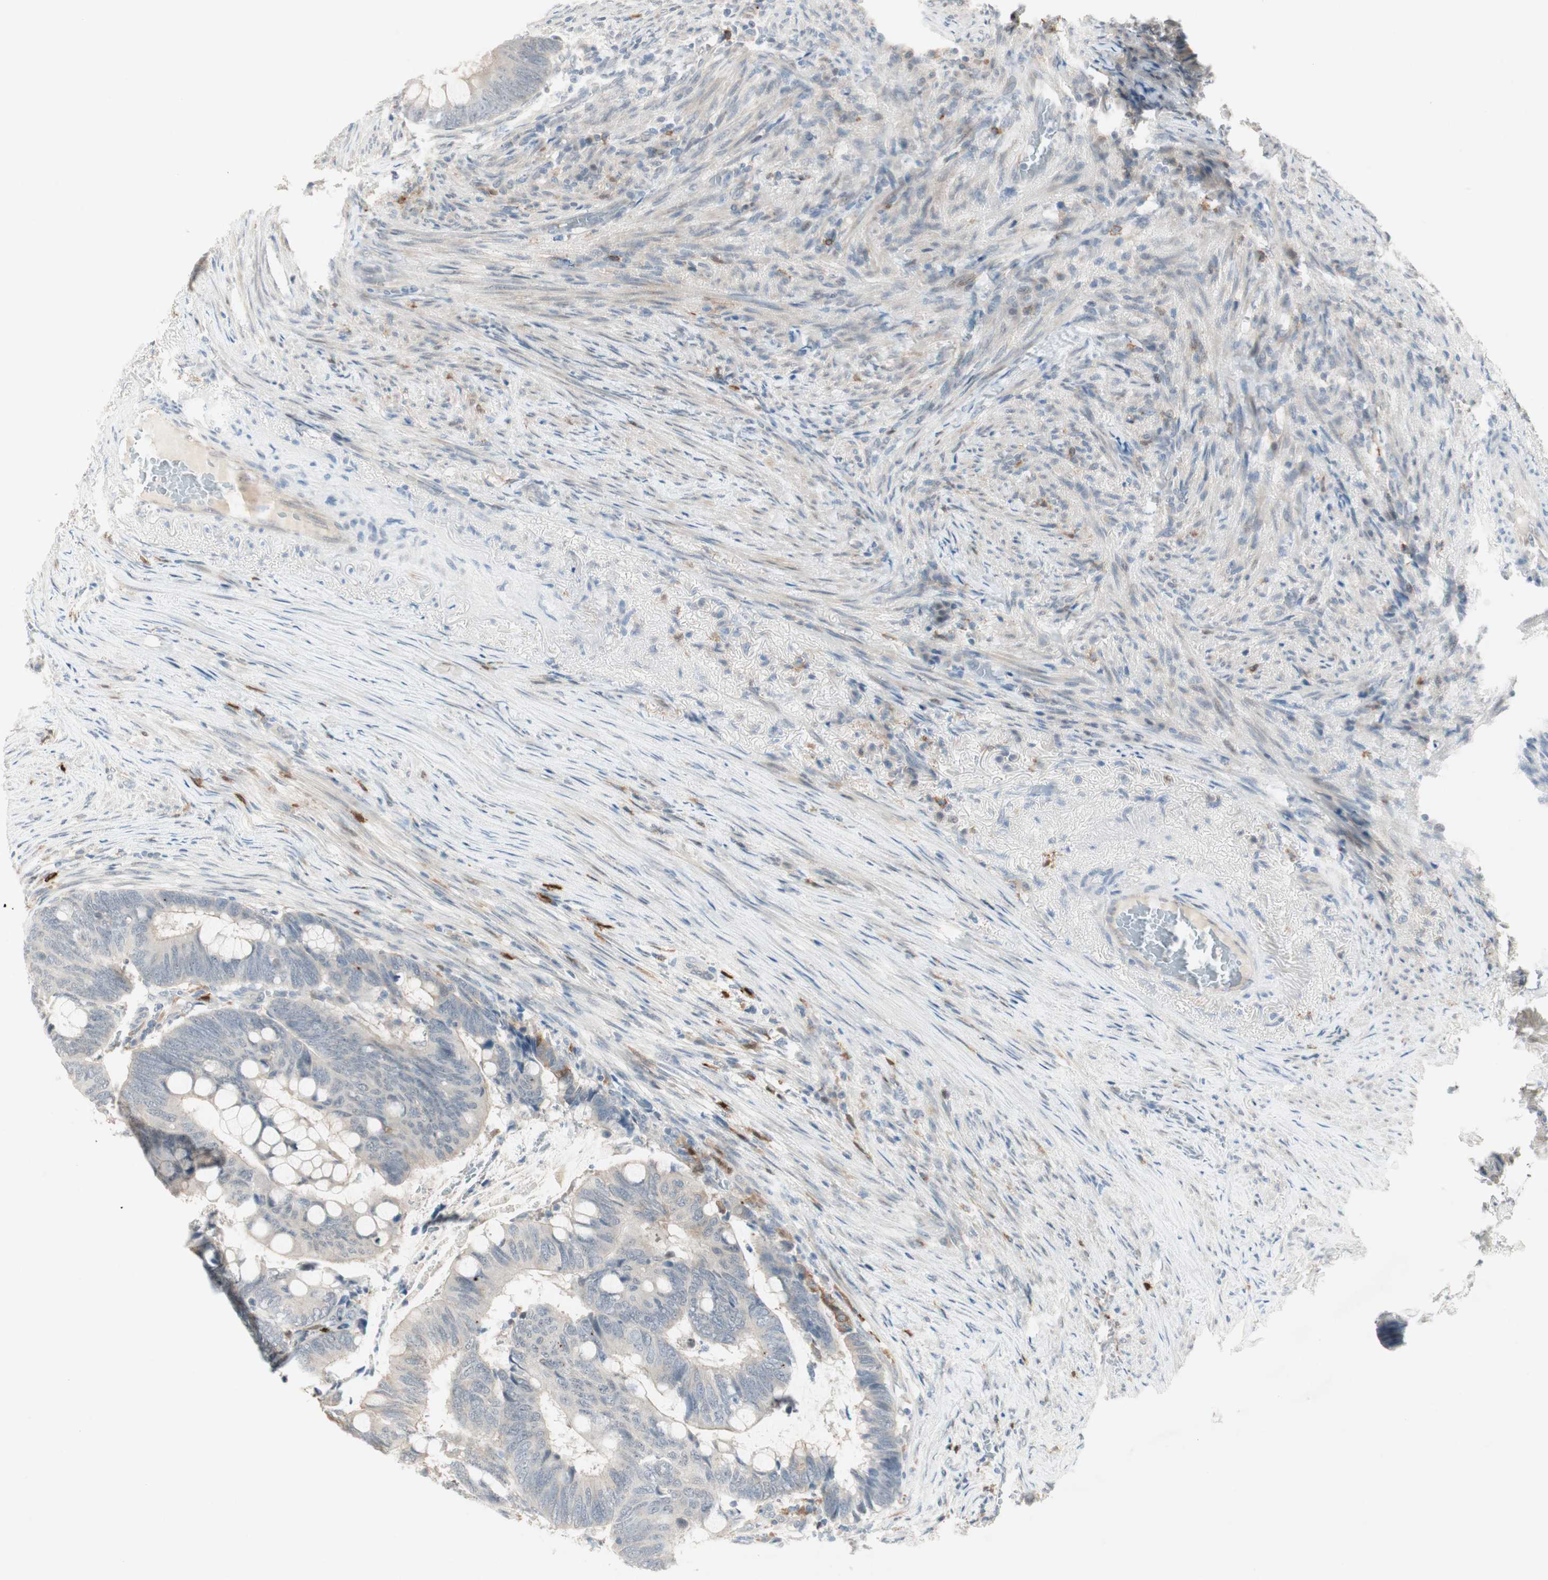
{"staining": {"intensity": "weak", "quantity": "25%-75%", "location": "cytoplasmic/membranous"}, "tissue": "colorectal cancer", "cell_type": "Tumor cells", "image_type": "cancer", "snomed": [{"axis": "morphology", "description": "Normal tissue, NOS"}, {"axis": "morphology", "description": "Adenocarcinoma, NOS"}, {"axis": "topography", "description": "Rectum"}, {"axis": "topography", "description": "Peripheral nerve tissue"}], "caption": "Immunohistochemistry histopathology image of neoplastic tissue: human colorectal cancer stained using immunohistochemistry exhibits low levels of weak protein expression localized specifically in the cytoplasmic/membranous of tumor cells, appearing as a cytoplasmic/membranous brown color.", "gene": "RTL6", "patient": {"sex": "male", "age": 92}}